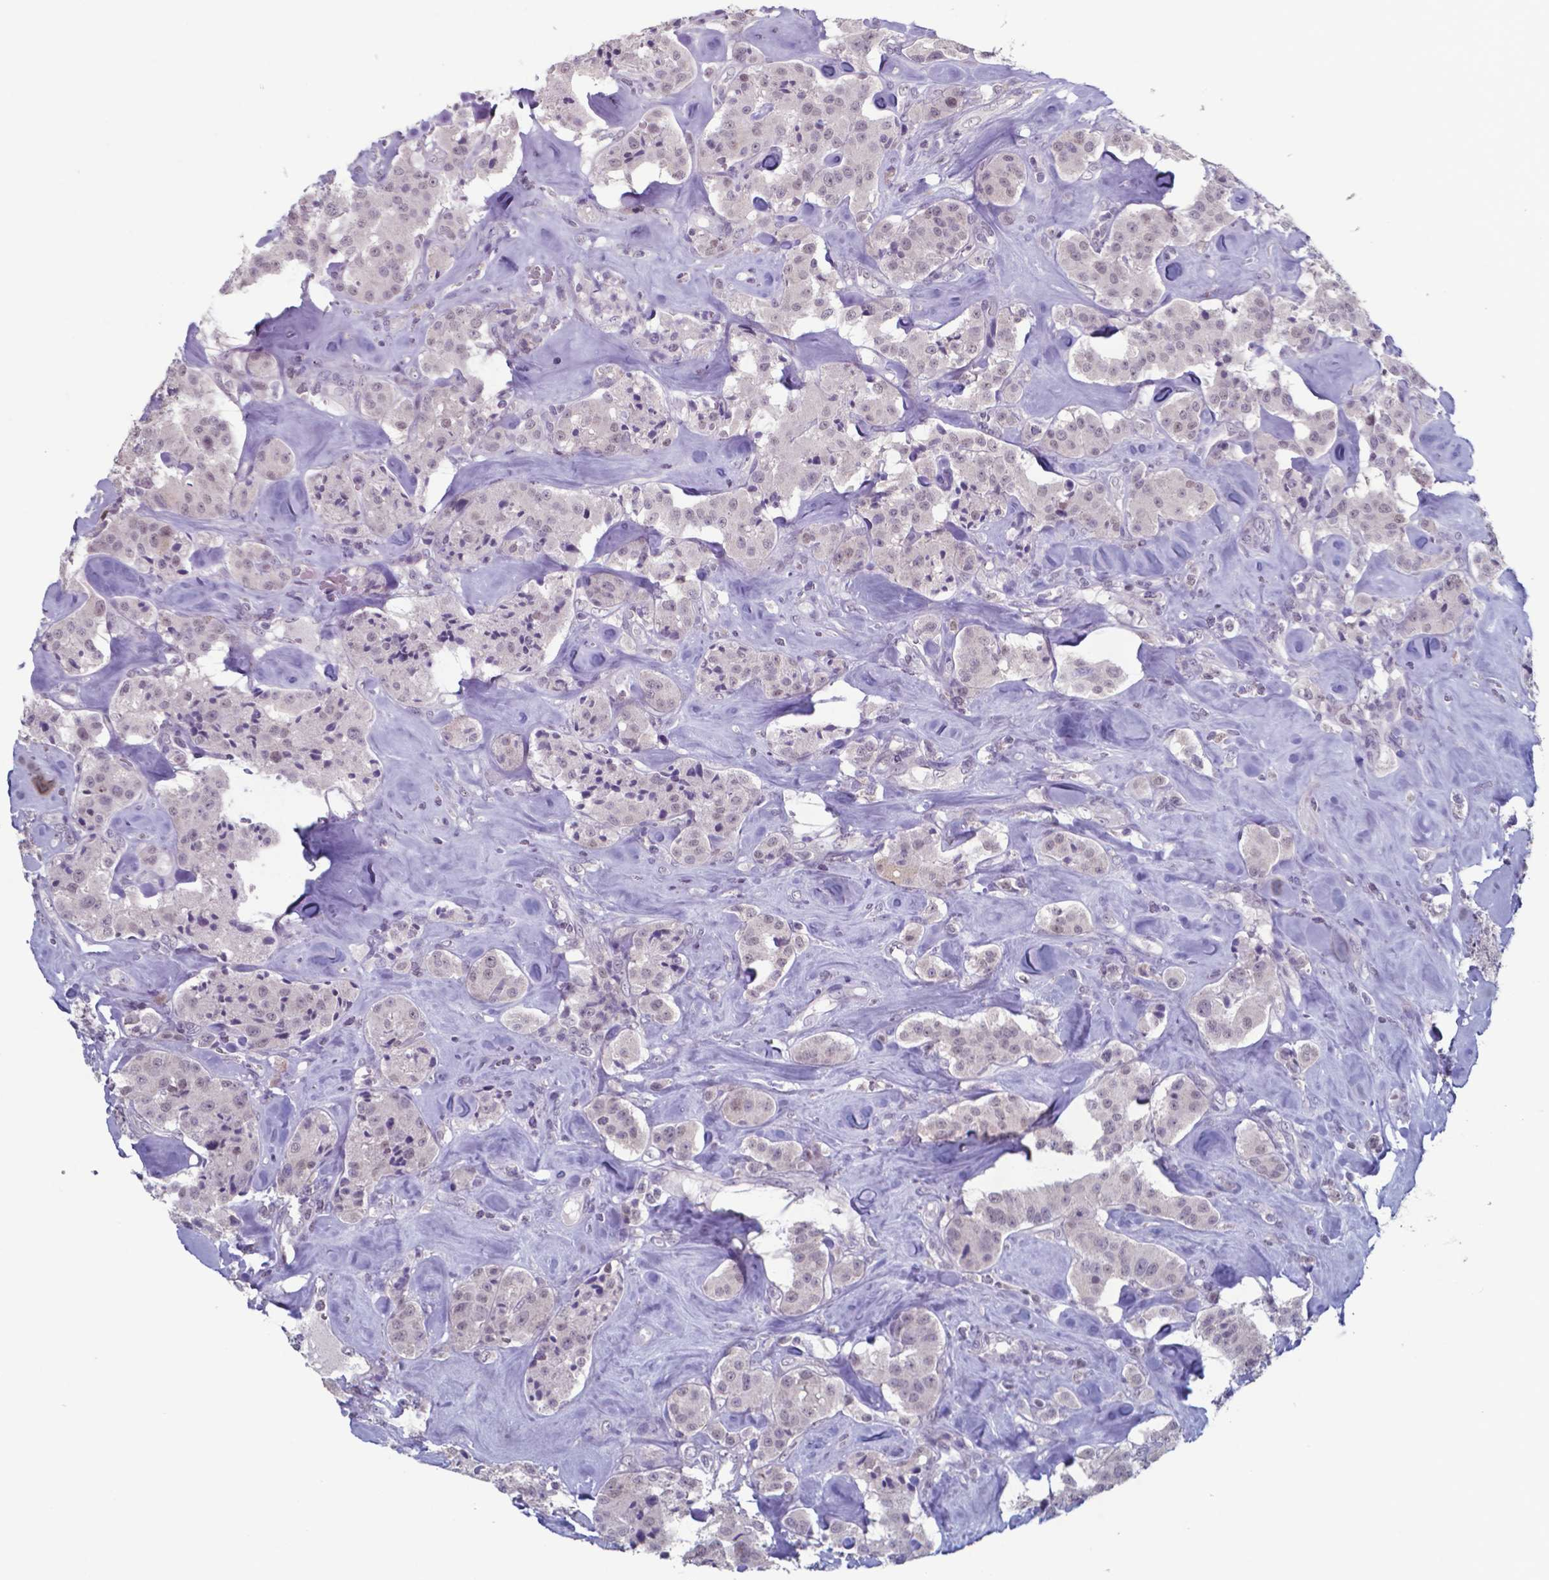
{"staining": {"intensity": "negative", "quantity": "none", "location": "none"}, "tissue": "carcinoid", "cell_type": "Tumor cells", "image_type": "cancer", "snomed": [{"axis": "morphology", "description": "Carcinoid, malignant, NOS"}, {"axis": "topography", "description": "Pancreas"}], "caption": "An image of human carcinoid is negative for staining in tumor cells. The staining is performed using DAB brown chromogen with nuclei counter-stained in using hematoxylin.", "gene": "TDP2", "patient": {"sex": "male", "age": 41}}